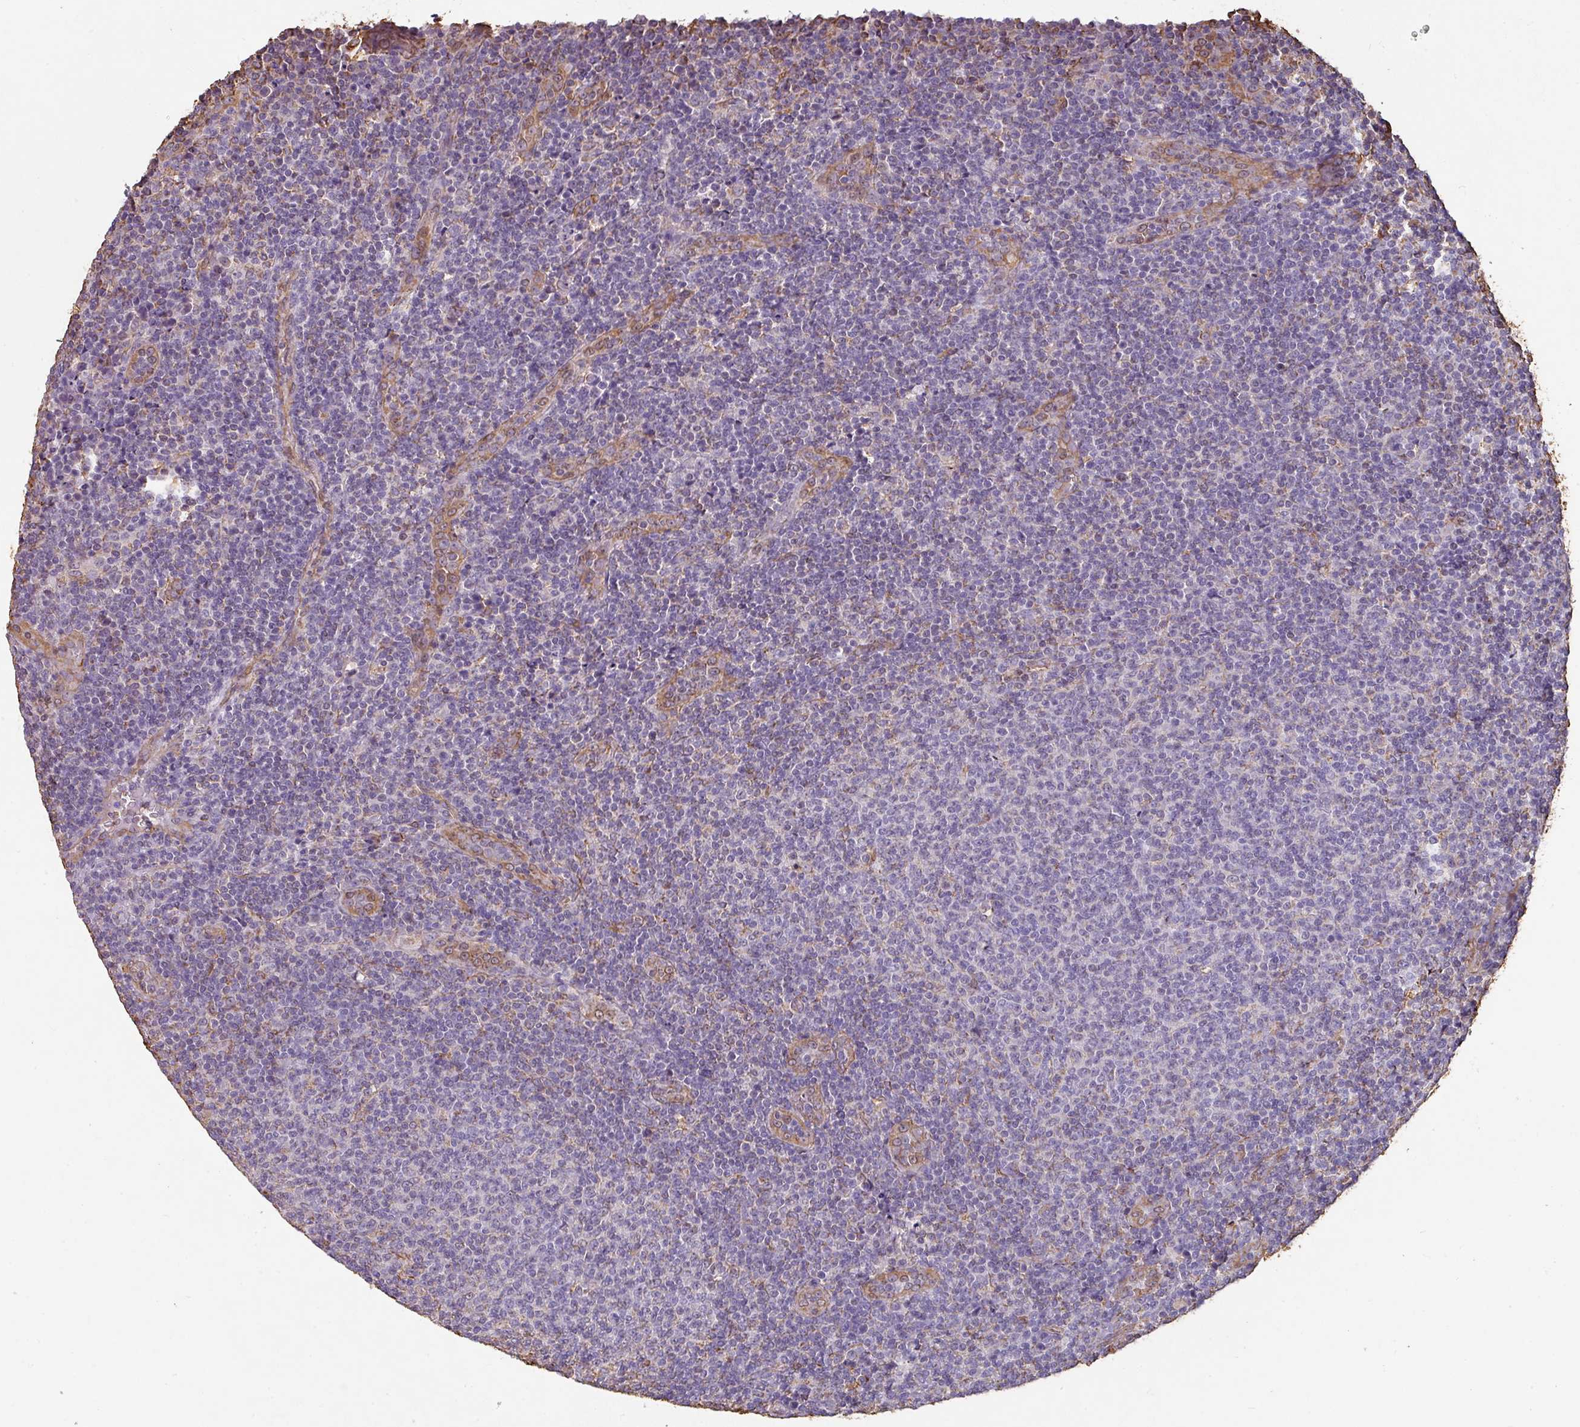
{"staining": {"intensity": "negative", "quantity": "none", "location": "none"}, "tissue": "lymphoma", "cell_type": "Tumor cells", "image_type": "cancer", "snomed": [{"axis": "morphology", "description": "Malignant lymphoma, non-Hodgkin's type, Low grade"}, {"axis": "topography", "description": "Lymph node"}], "caption": "The immunohistochemistry histopathology image has no significant staining in tumor cells of low-grade malignant lymphoma, non-Hodgkin's type tissue.", "gene": "ZNF280C", "patient": {"sex": "male", "age": 66}}